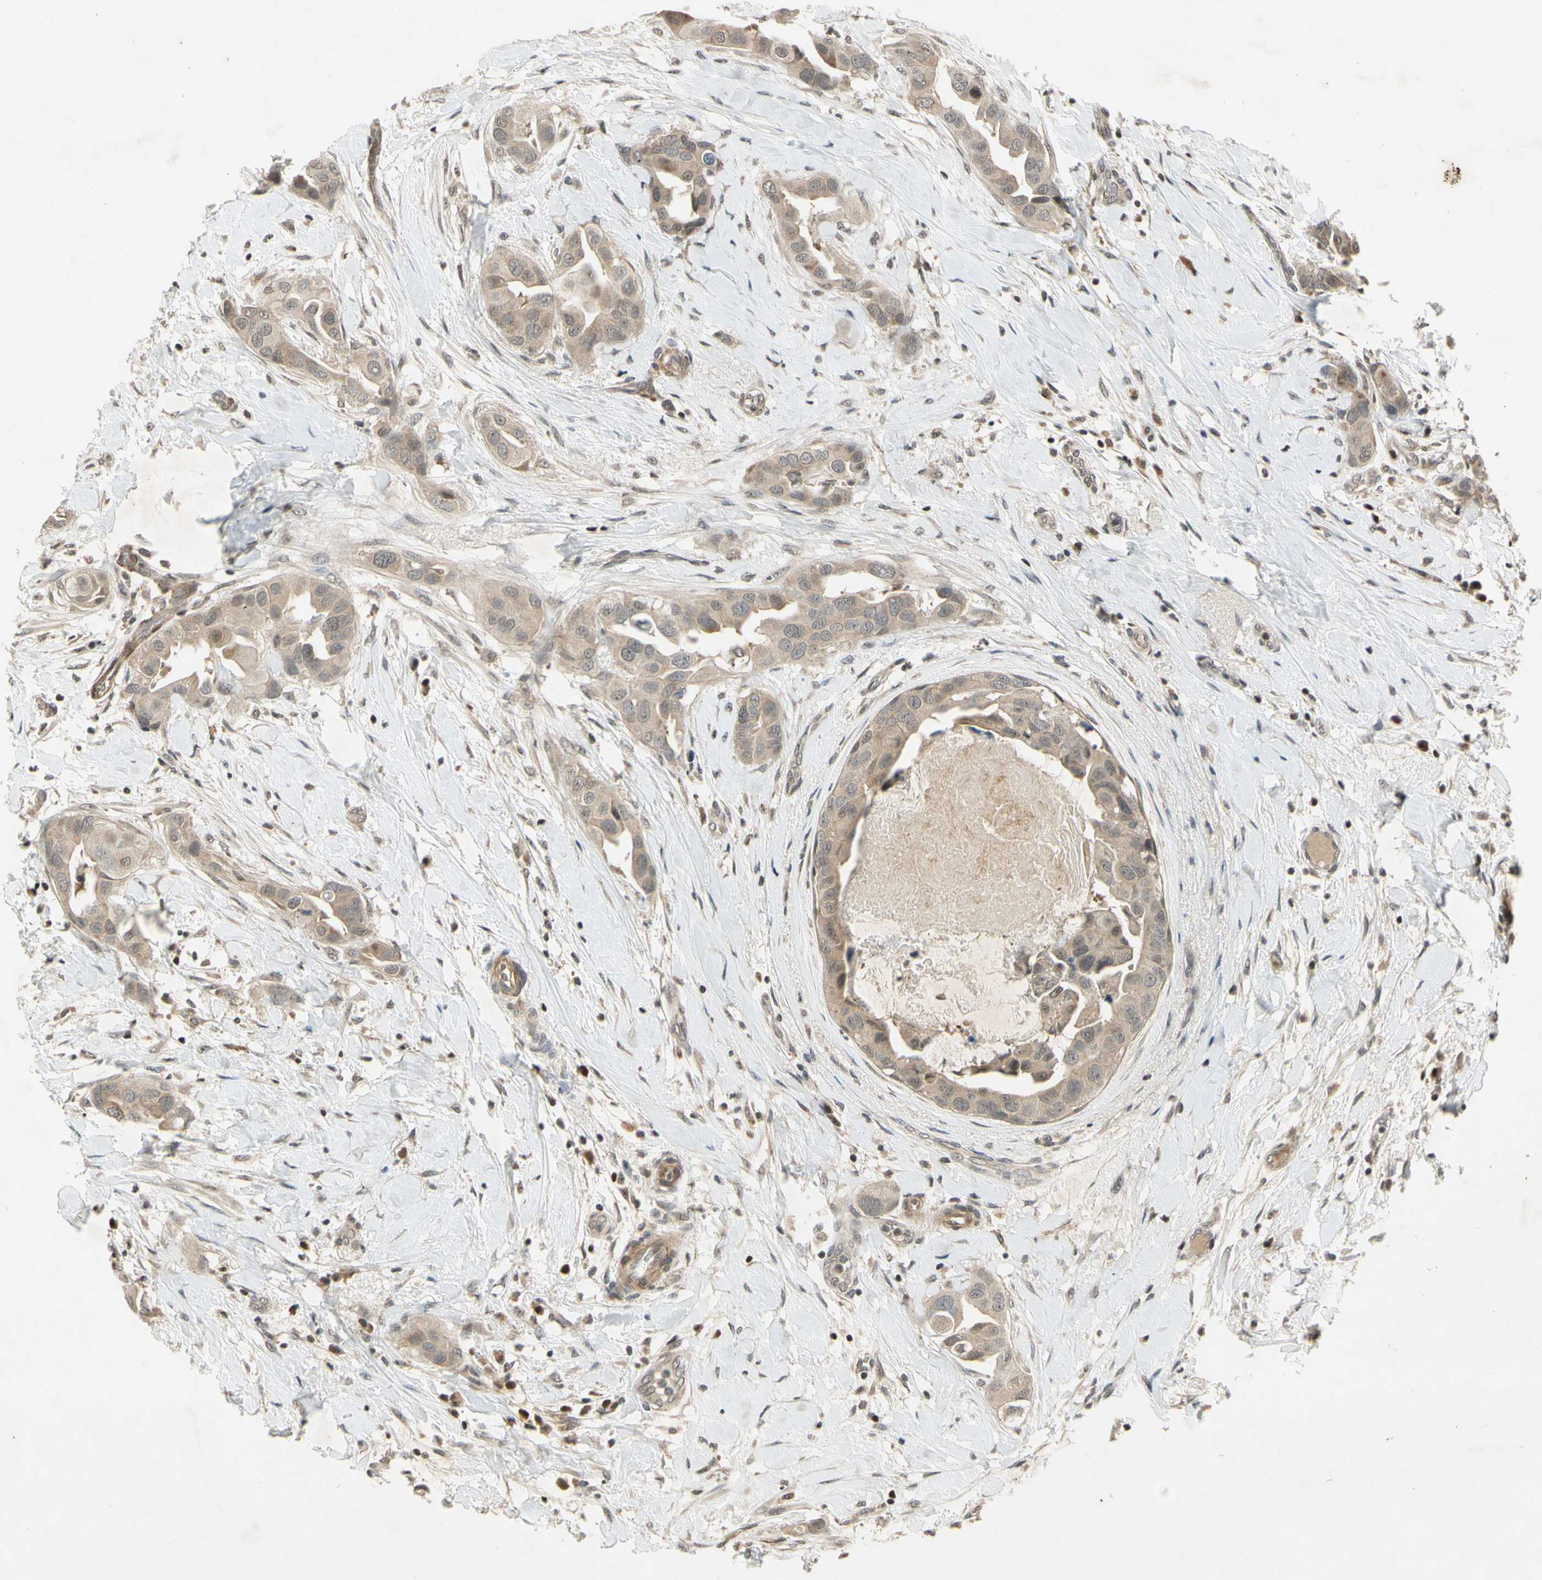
{"staining": {"intensity": "weak", "quantity": ">75%", "location": "cytoplasmic/membranous"}, "tissue": "breast cancer", "cell_type": "Tumor cells", "image_type": "cancer", "snomed": [{"axis": "morphology", "description": "Duct carcinoma"}, {"axis": "topography", "description": "Breast"}], "caption": "Breast cancer was stained to show a protein in brown. There is low levels of weak cytoplasmic/membranous positivity in about >75% of tumor cells.", "gene": "EFNB2", "patient": {"sex": "female", "age": 40}}